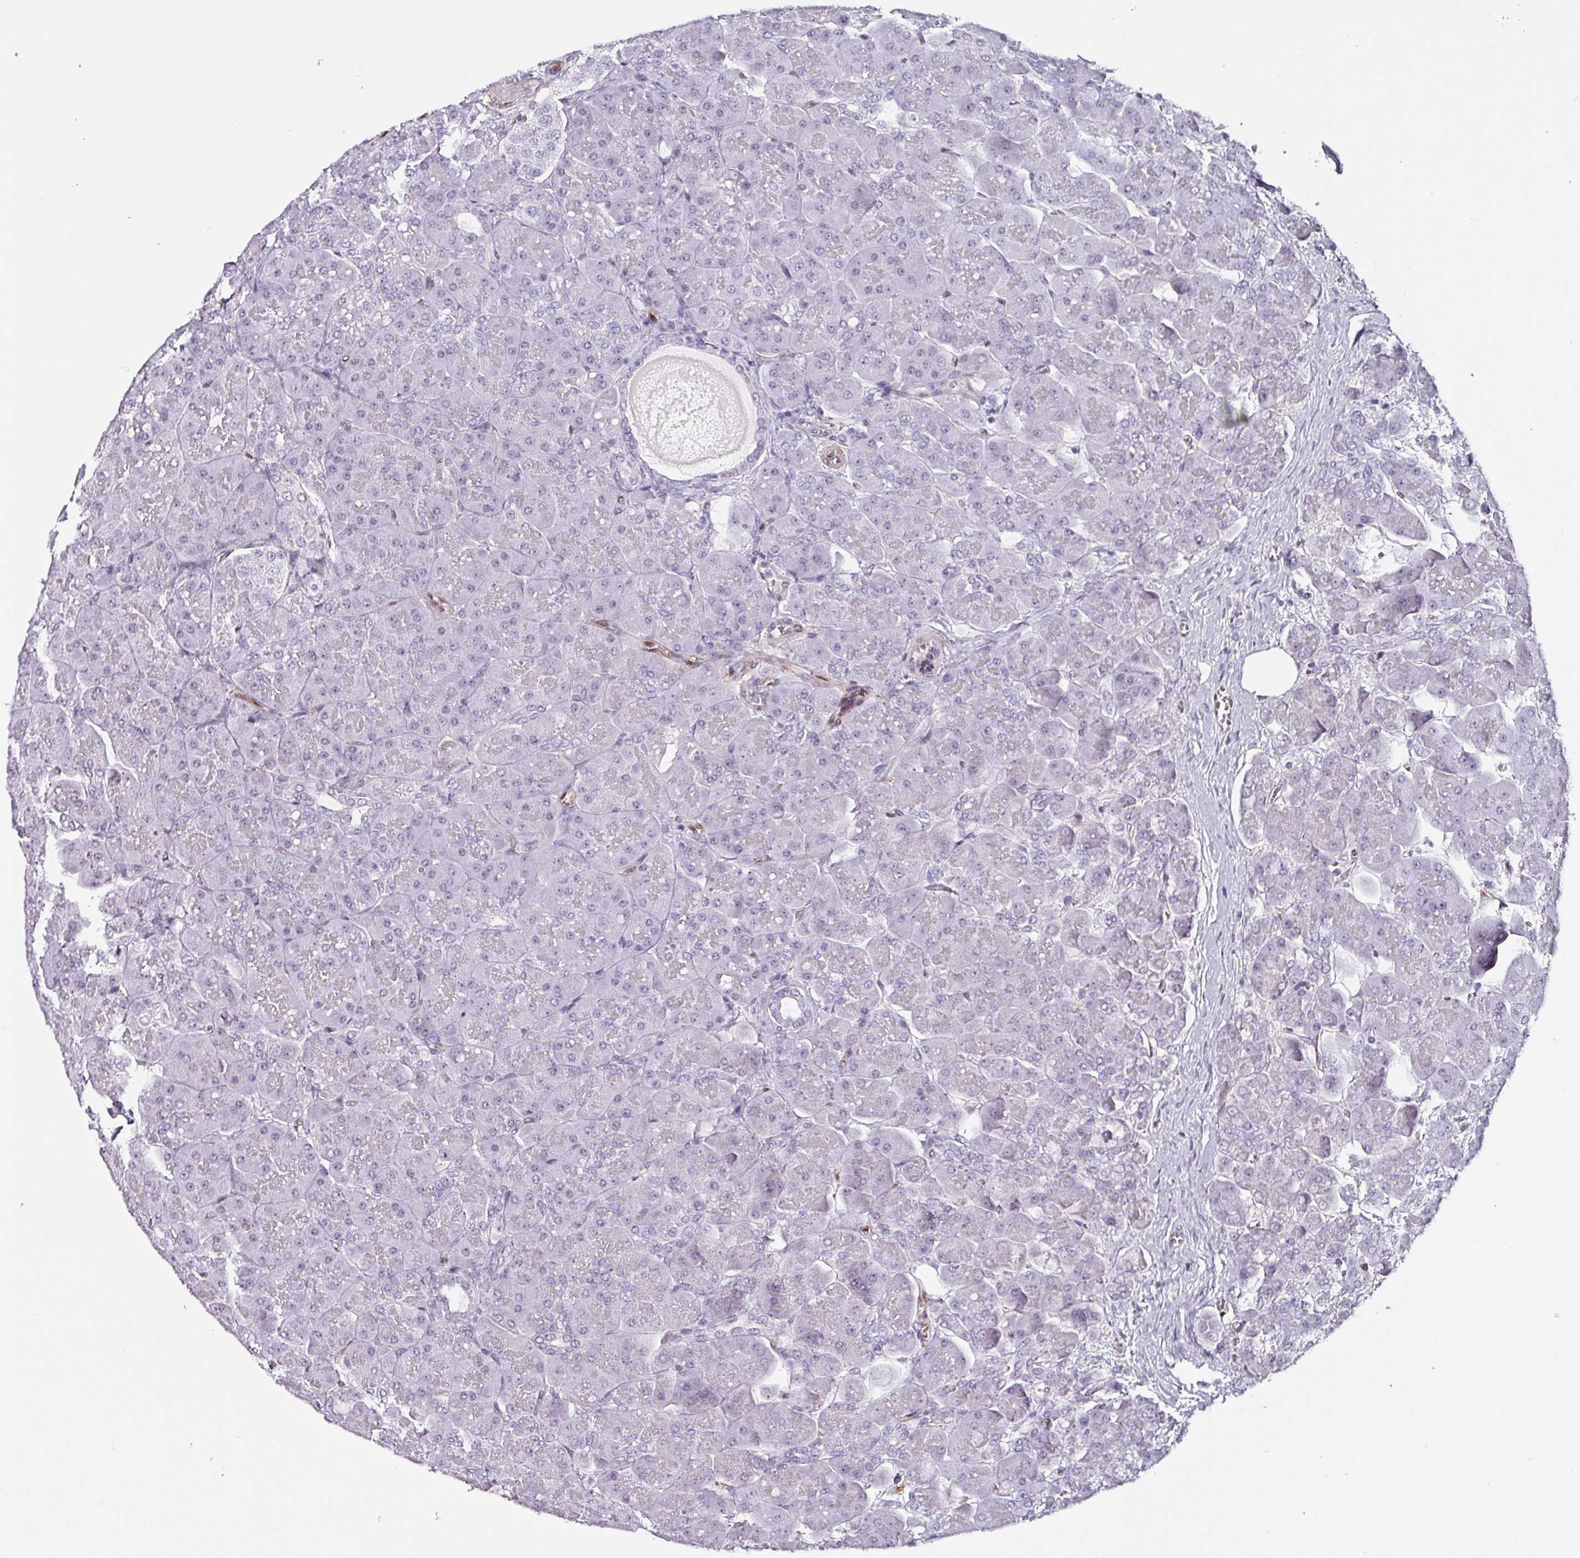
{"staining": {"intensity": "negative", "quantity": "none", "location": "none"}, "tissue": "pancreas", "cell_type": "Exocrine glandular cells", "image_type": "normal", "snomed": [{"axis": "morphology", "description": "Normal tissue, NOS"}, {"axis": "topography", "description": "Pancreas"}], "caption": "DAB immunohistochemical staining of benign human pancreas shows no significant positivity in exocrine glandular cells. Nuclei are stained in blue.", "gene": "ZNF816", "patient": {"sex": "male", "age": 66}}